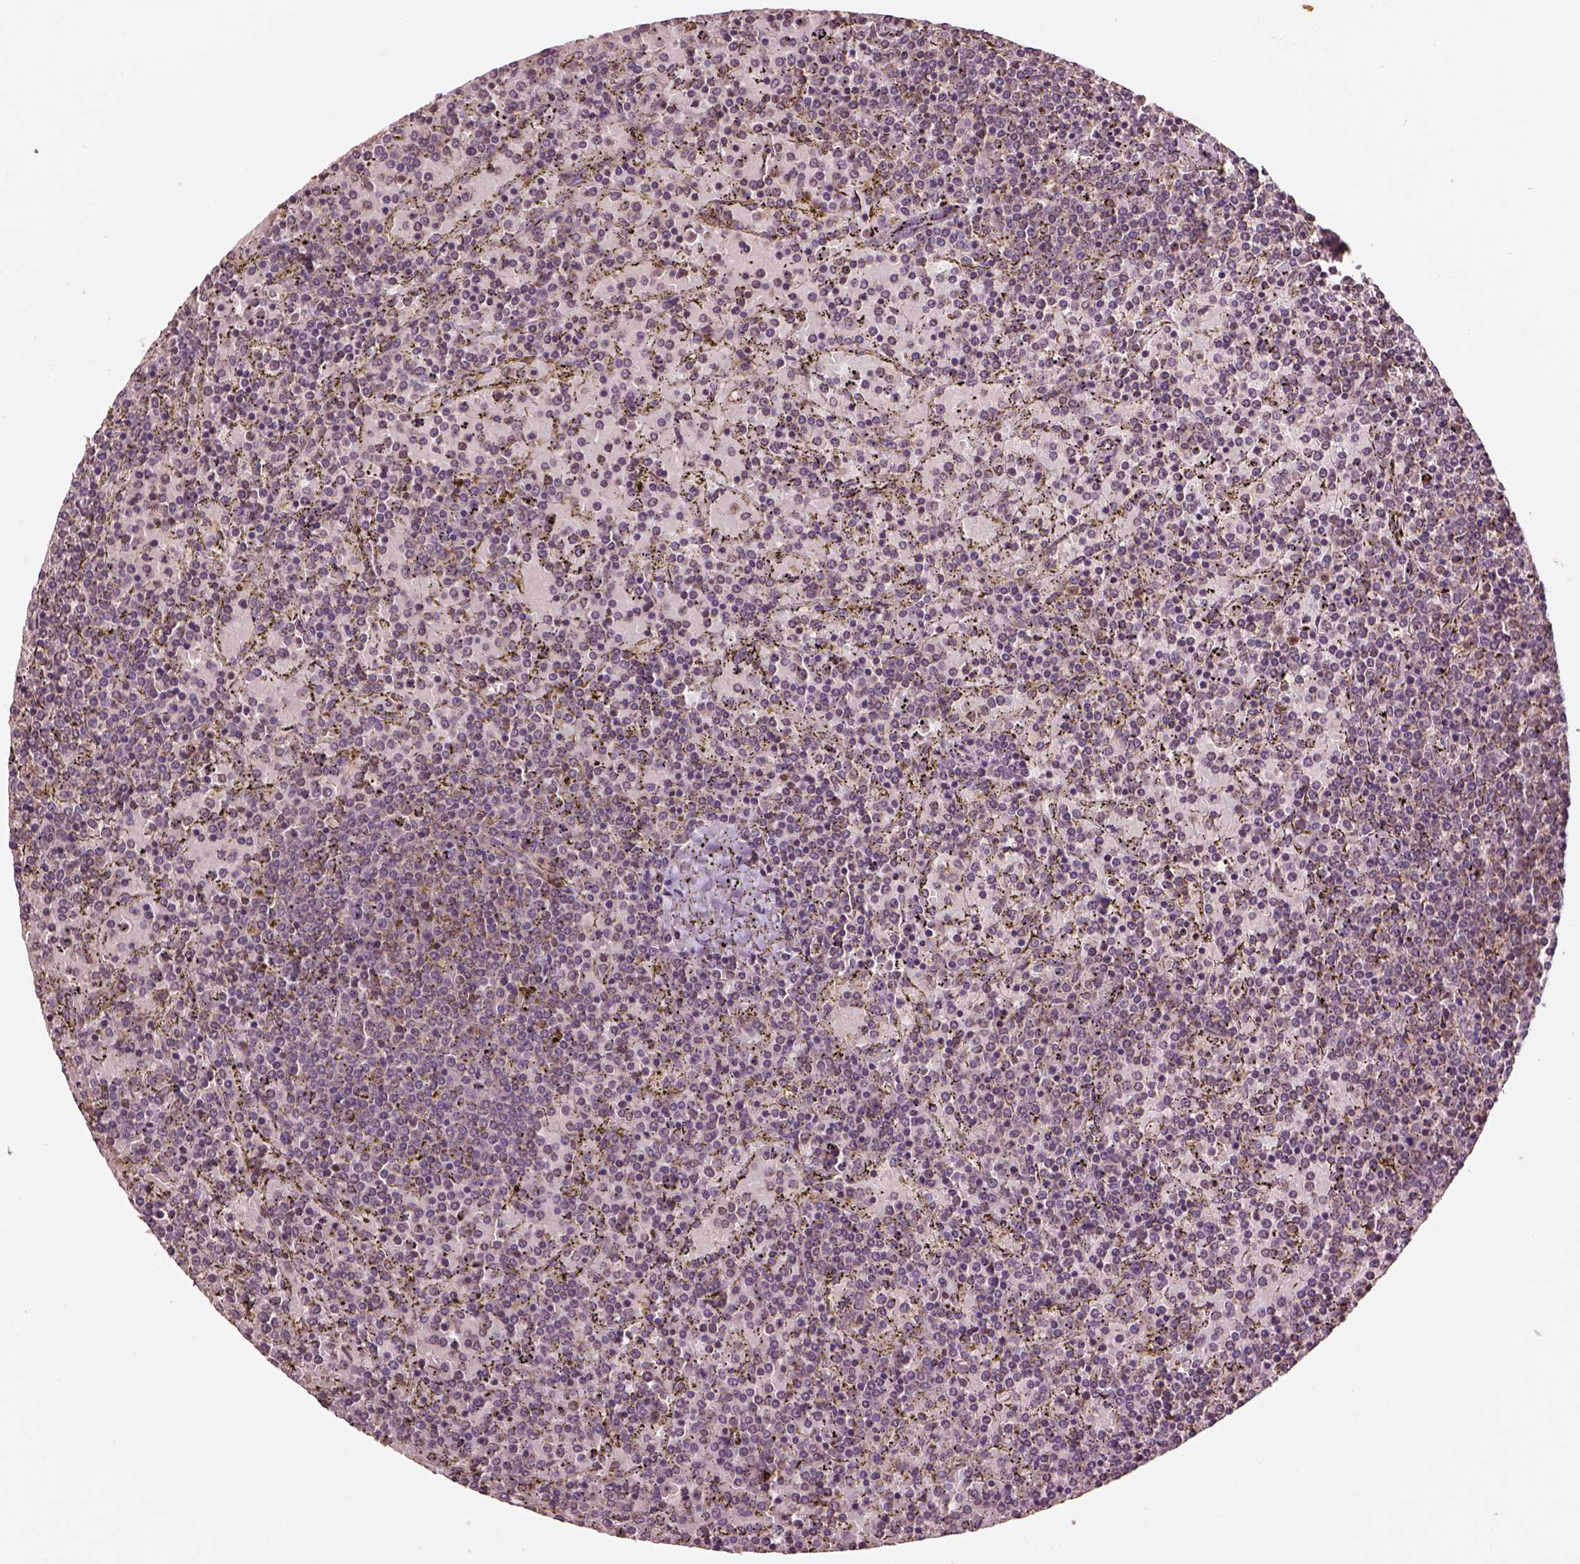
{"staining": {"intensity": "negative", "quantity": "none", "location": "none"}, "tissue": "lymphoma", "cell_type": "Tumor cells", "image_type": "cancer", "snomed": [{"axis": "morphology", "description": "Malignant lymphoma, non-Hodgkin's type, Low grade"}, {"axis": "topography", "description": "Spleen"}], "caption": "Lymphoma stained for a protein using immunohistochemistry (IHC) shows no staining tumor cells.", "gene": "MTHFS", "patient": {"sex": "female", "age": 77}}